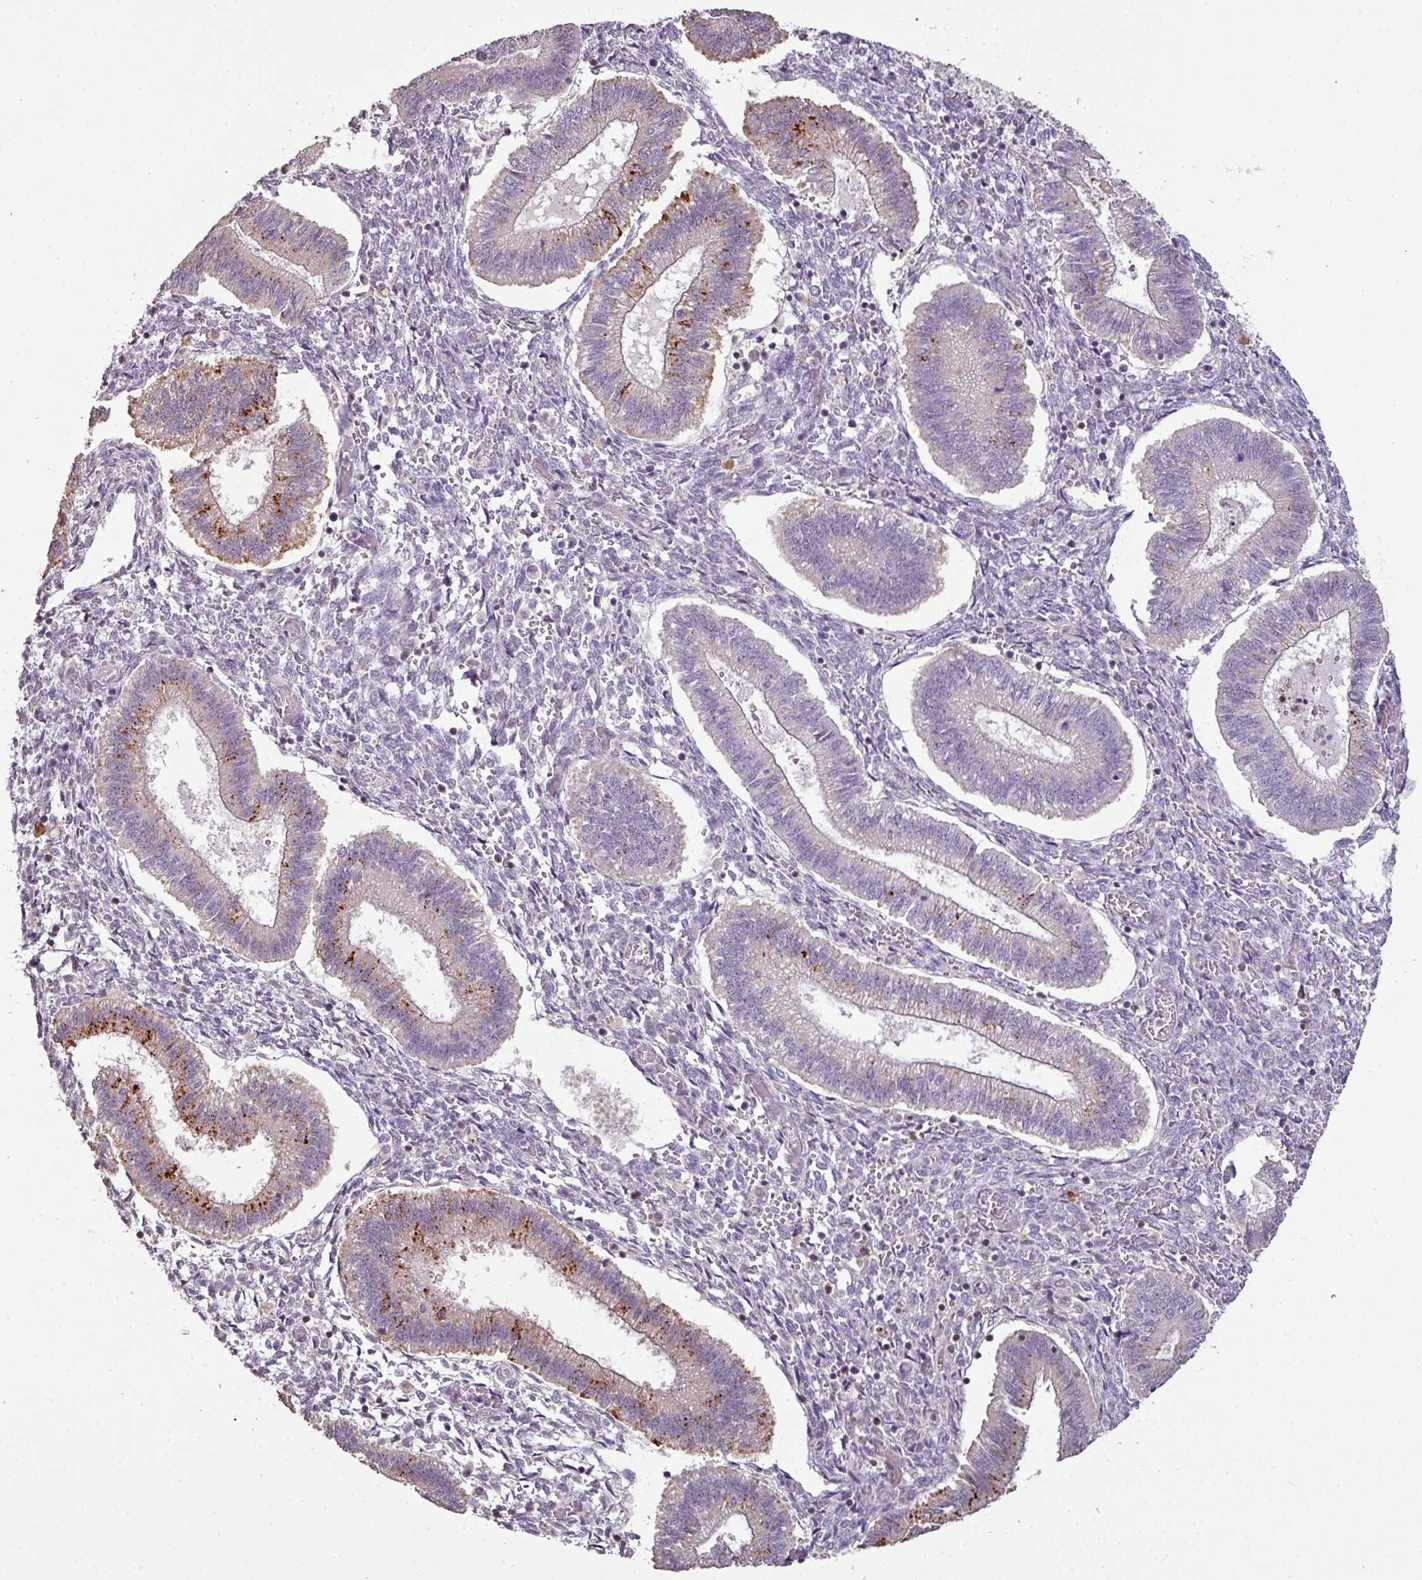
{"staining": {"intensity": "negative", "quantity": "none", "location": "none"}, "tissue": "endometrium", "cell_type": "Cells in endometrial stroma", "image_type": "normal", "snomed": [{"axis": "morphology", "description": "Normal tissue, NOS"}, {"axis": "topography", "description": "Endometrium"}], "caption": "Endometrium was stained to show a protein in brown. There is no significant staining in cells in endometrial stroma. Nuclei are stained in blue.", "gene": "CXCR5", "patient": {"sex": "female", "age": 25}}